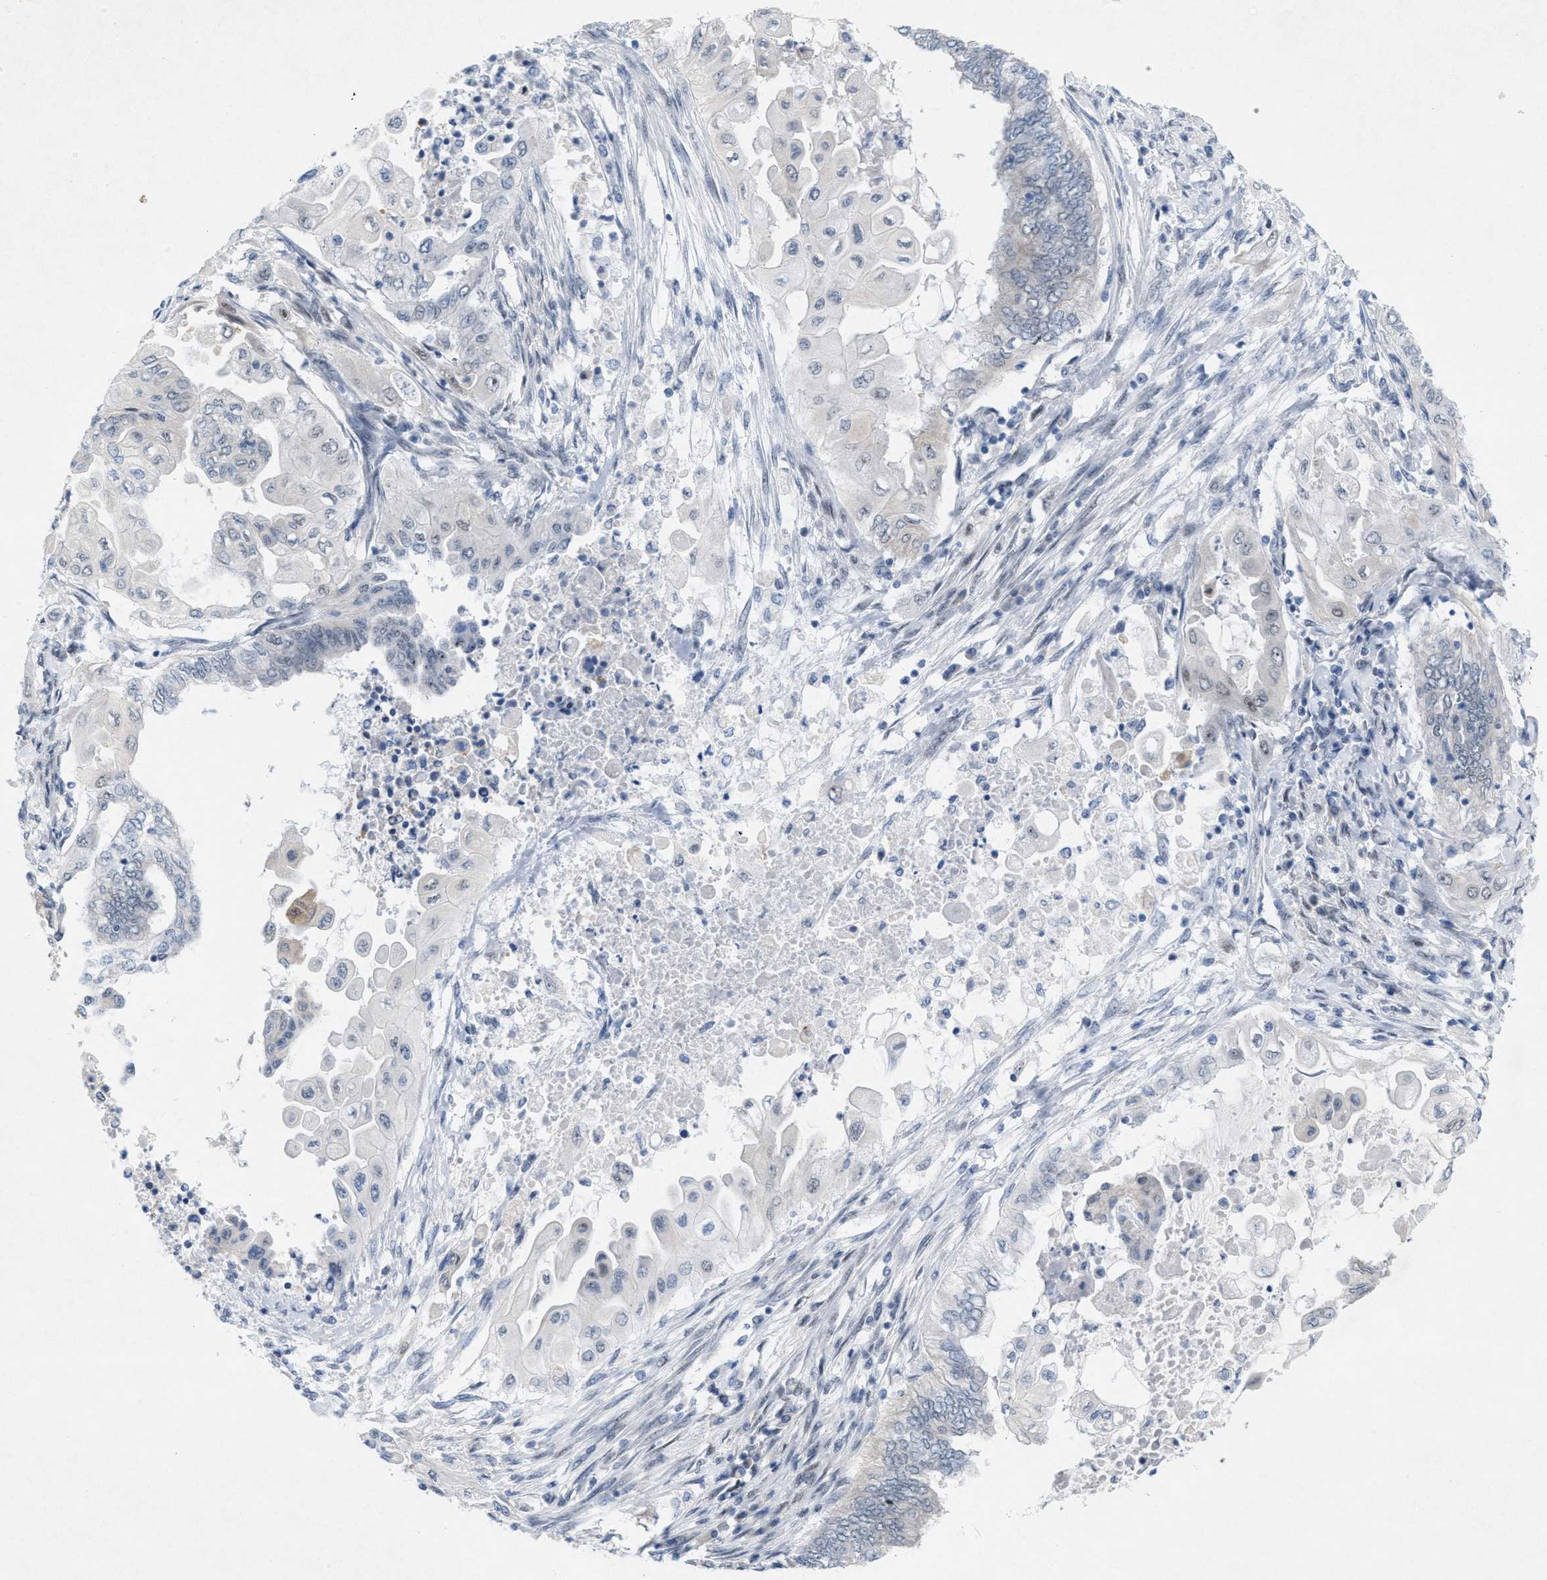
{"staining": {"intensity": "negative", "quantity": "none", "location": "none"}, "tissue": "endometrial cancer", "cell_type": "Tumor cells", "image_type": "cancer", "snomed": [{"axis": "morphology", "description": "Adenocarcinoma, NOS"}, {"axis": "topography", "description": "Uterus"}, {"axis": "topography", "description": "Endometrium"}], "caption": "A photomicrograph of human adenocarcinoma (endometrial) is negative for staining in tumor cells.", "gene": "WIPI2", "patient": {"sex": "female", "age": 70}}